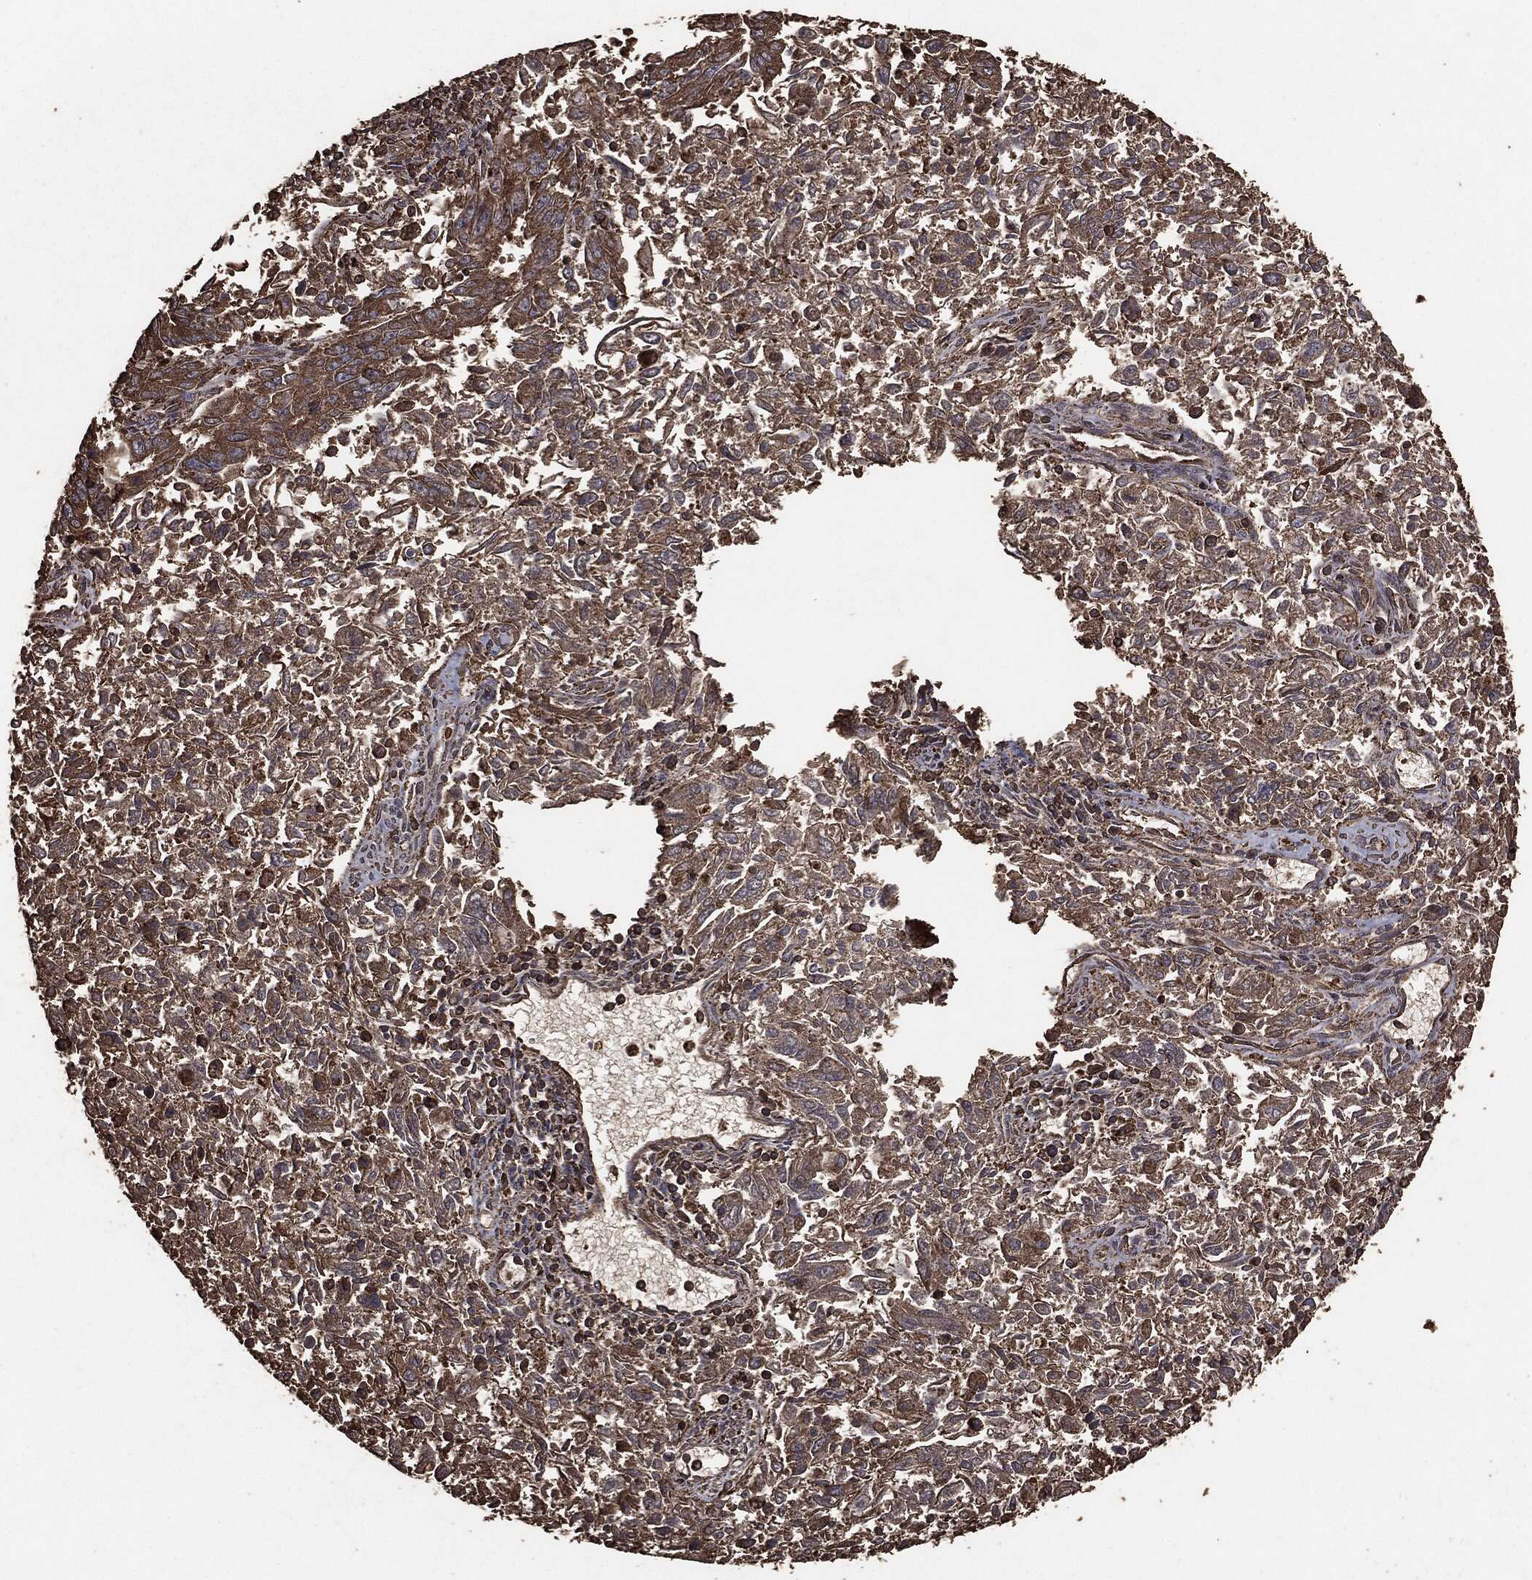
{"staining": {"intensity": "moderate", "quantity": ">75%", "location": "cytoplasmic/membranous"}, "tissue": "endometrial cancer", "cell_type": "Tumor cells", "image_type": "cancer", "snomed": [{"axis": "morphology", "description": "Adenocarcinoma, NOS"}, {"axis": "topography", "description": "Endometrium"}], "caption": "Immunohistochemistry (IHC) of human endometrial adenocarcinoma reveals medium levels of moderate cytoplasmic/membranous expression in about >75% of tumor cells.", "gene": "MTOR", "patient": {"sex": "female", "age": 42}}